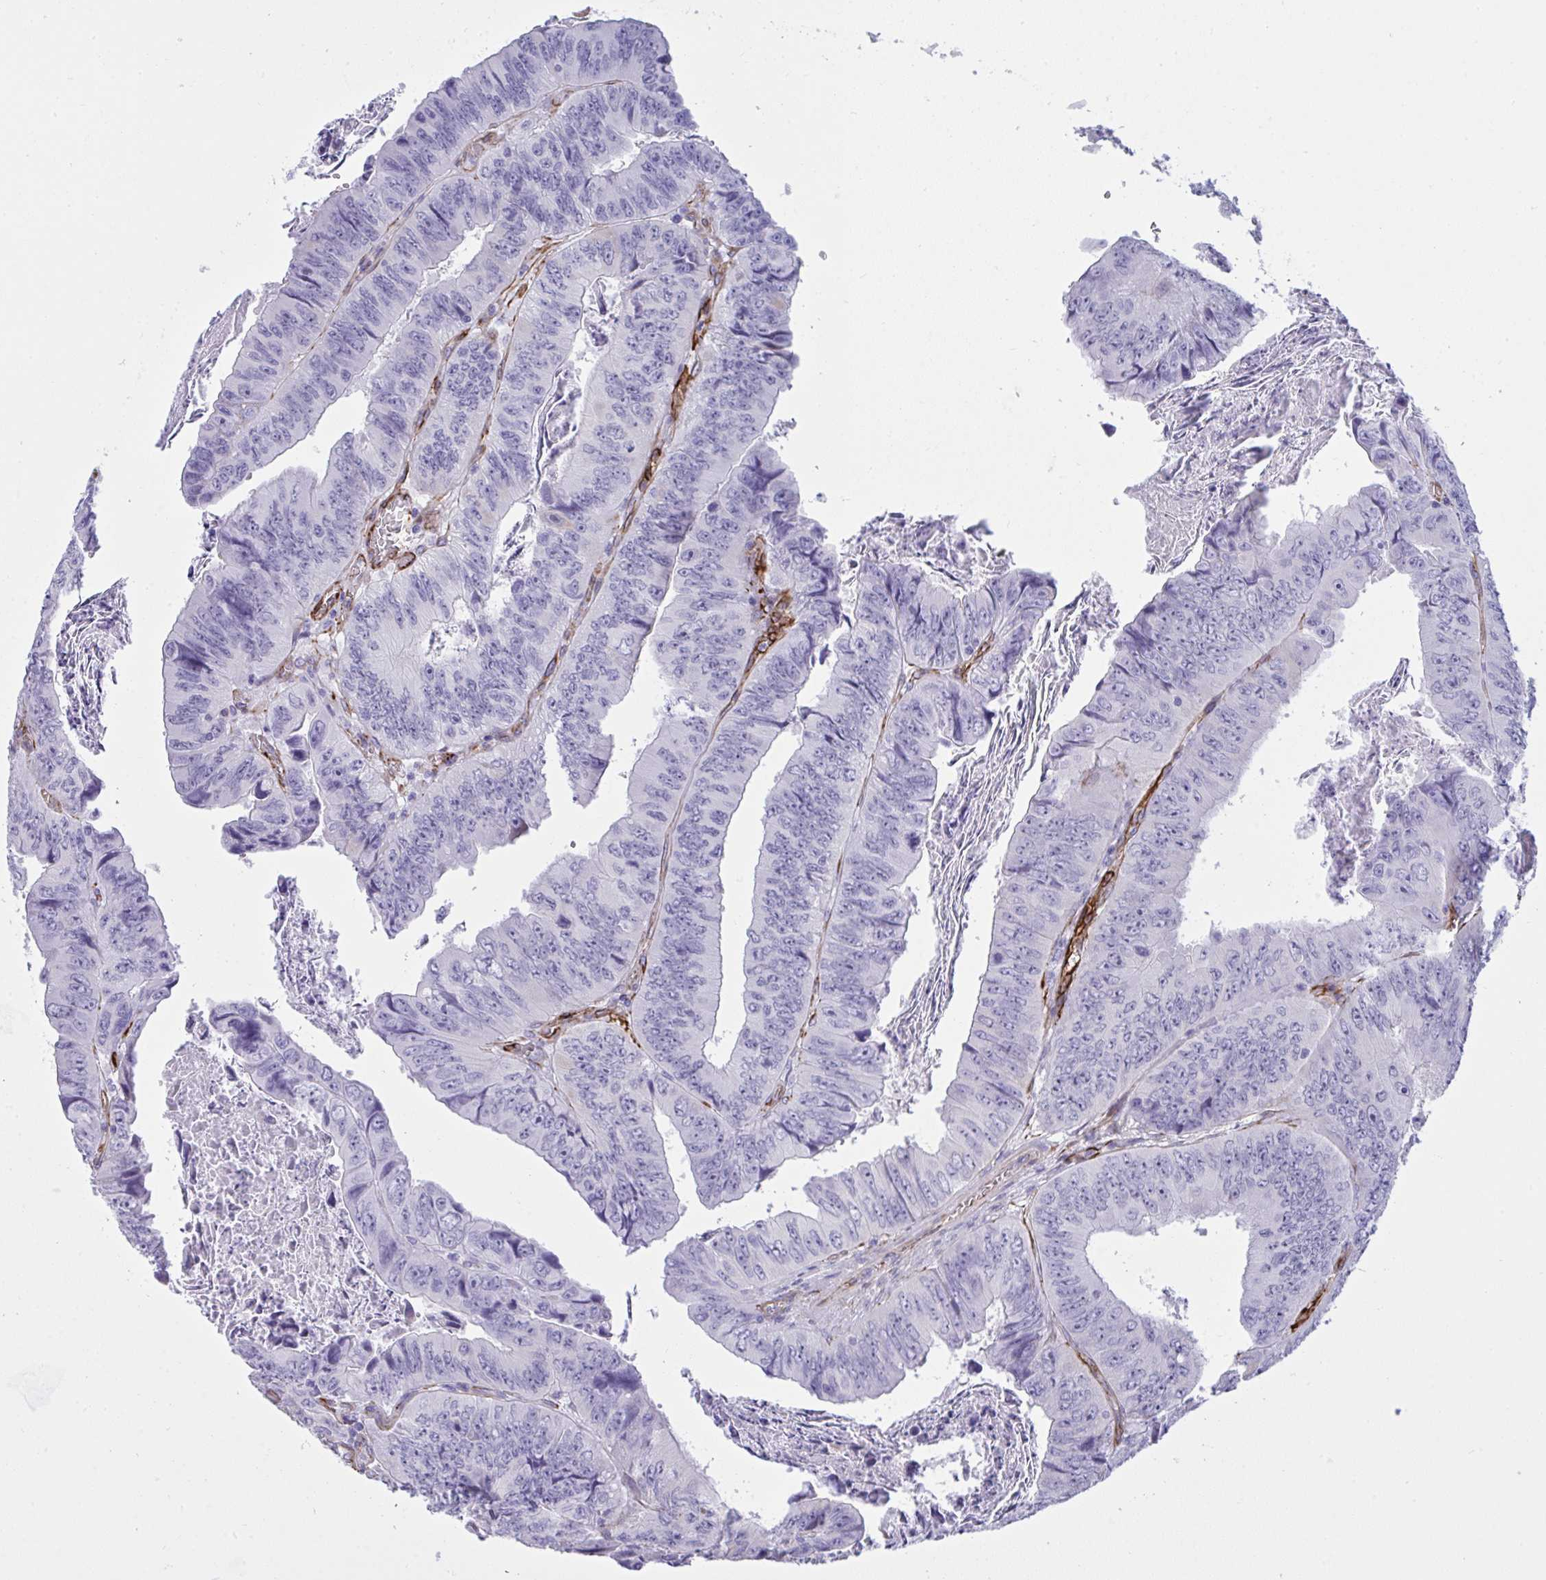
{"staining": {"intensity": "negative", "quantity": "none", "location": "none"}, "tissue": "colorectal cancer", "cell_type": "Tumor cells", "image_type": "cancer", "snomed": [{"axis": "morphology", "description": "Adenocarcinoma, NOS"}, {"axis": "topography", "description": "Colon"}], "caption": "This photomicrograph is of adenocarcinoma (colorectal) stained with immunohistochemistry to label a protein in brown with the nuclei are counter-stained blue. There is no expression in tumor cells.", "gene": "SLC35B1", "patient": {"sex": "female", "age": 84}}